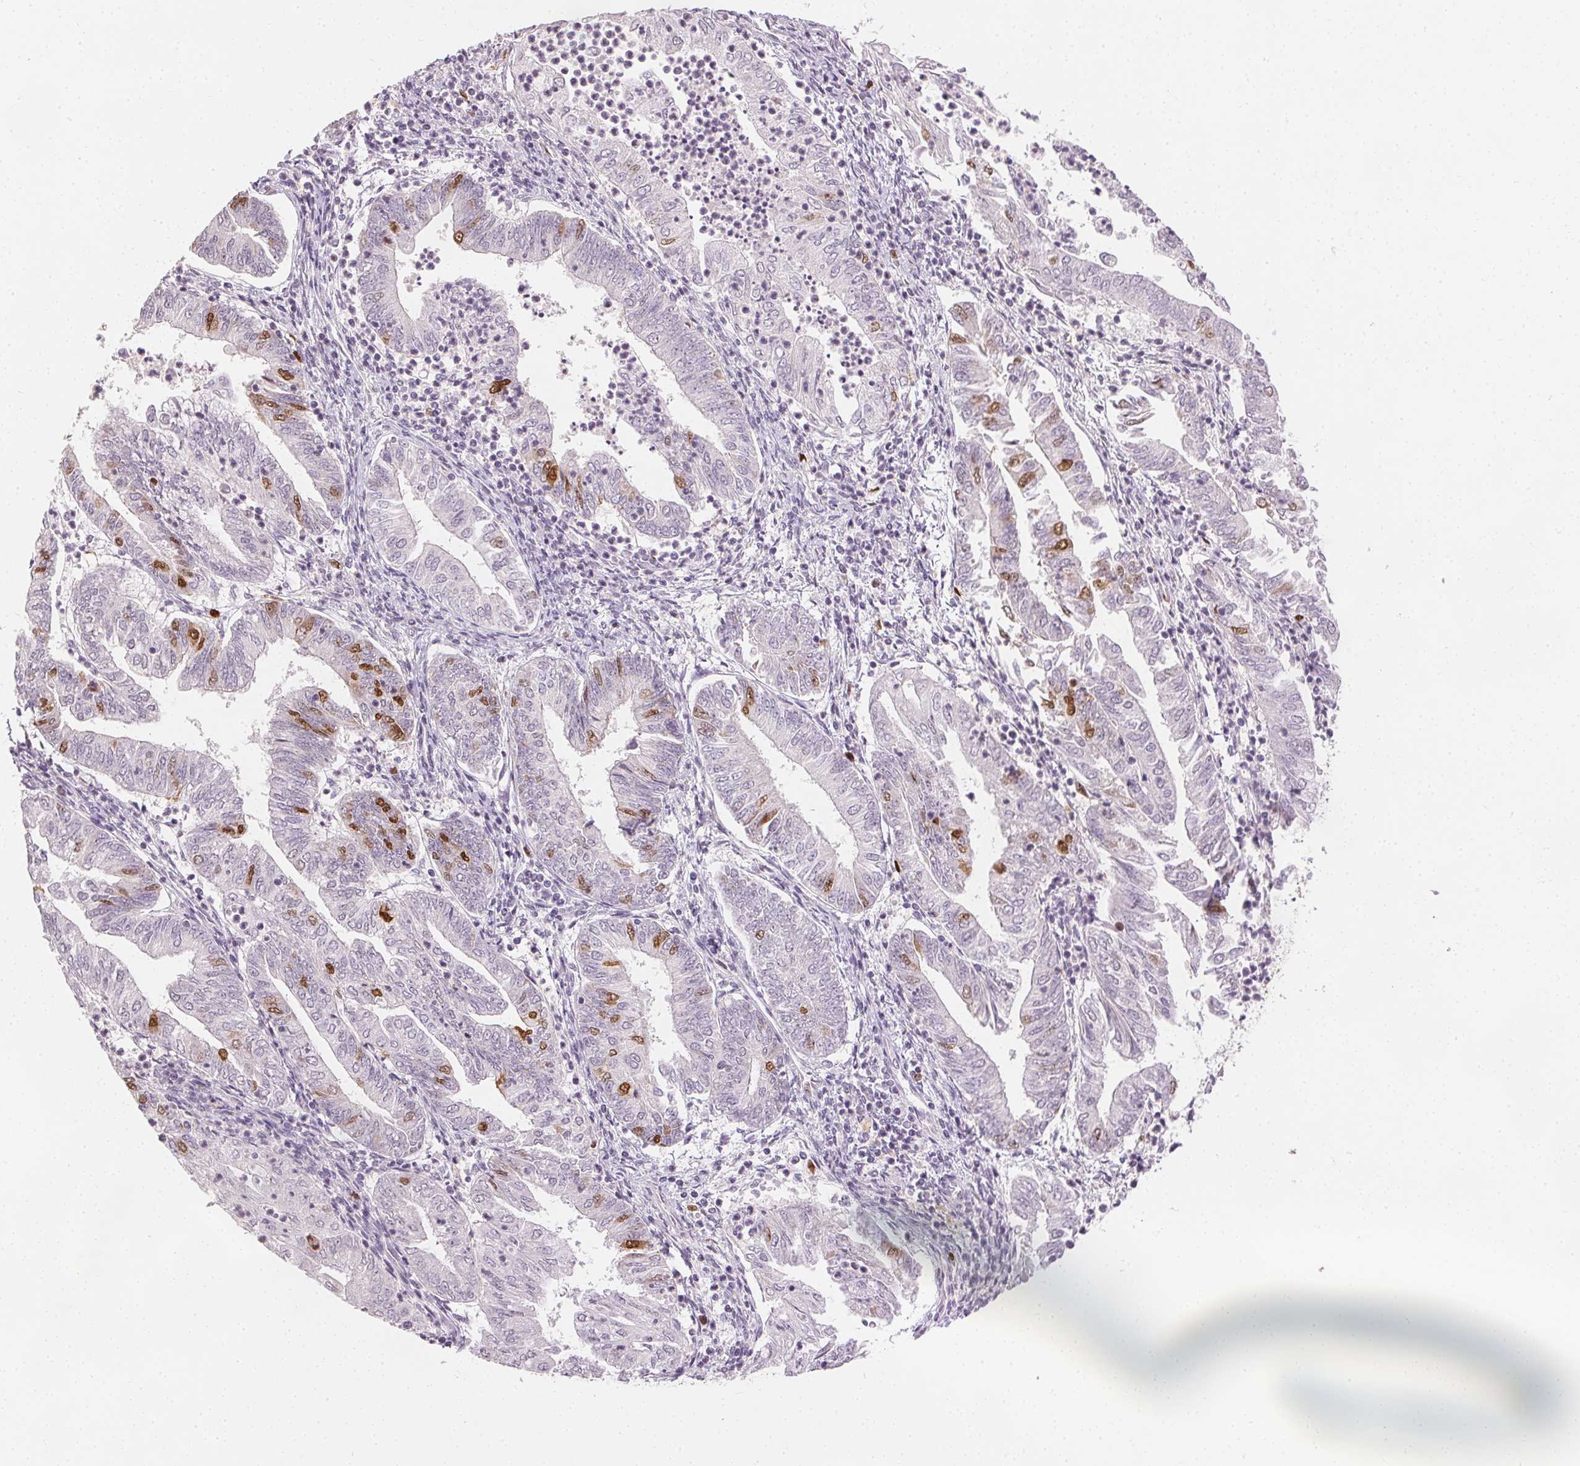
{"staining": {"intensity": "moderate", "quantity": "<25%", "location": "nuclear"}, "tissue": "endometrial cancer", "cell_type": "Tumor cells", "image_type": "cancer", "snomed": [{"axis": "morphology", "description": "Adenocarcinoma, NOS"}, {"axis": "topography", "description": "Endometrium"}], "caption": "Moderate nuclear positivity is identified in approximately <25% of tumor cells in endometrial cancer (adenocarcinoma). (DAB (3,3'-diaminobenzidine) IHC, brown staining for protein, blue staining for nuclei).", "gene": "ANLN", "patient": {"sex": "female", "age": 55}}